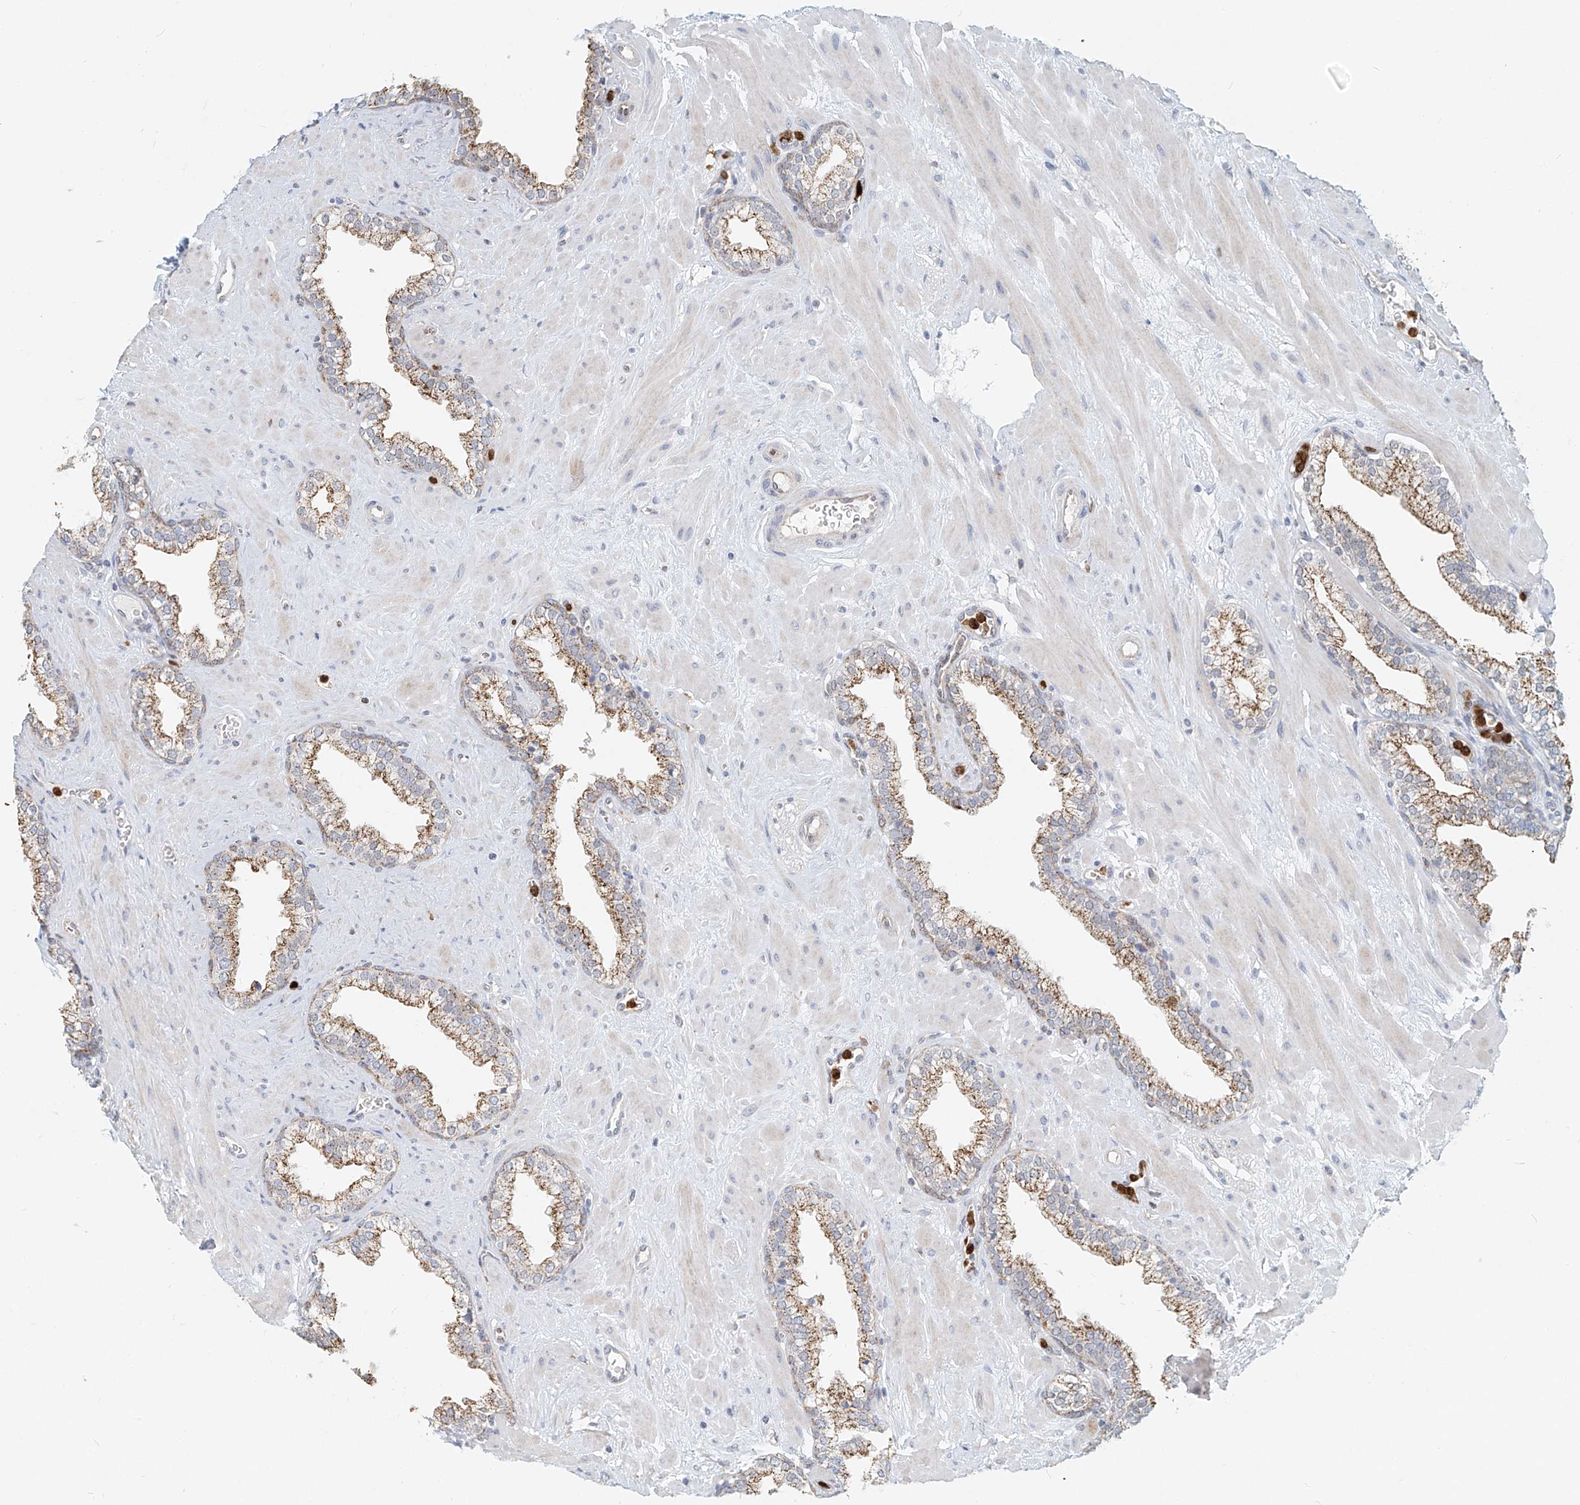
{"staining": {"intensity": "moderate", "quantity": "25%-75%", "location": "cytoplasmic/membranous"}, "tissue": "prostate", "cell_type": "Glandular cells", "image_type": "normal", "snomed": [{"axis": "morphology", "description": "Normal tissue, NOS"}, {"axis": "morphology", "description": "Urothelial carcinoma, Low grade"}, {"axis": "topography", "description": "Urinary bladder"}, {"axis": "topography", "description": "Prostate"}], "caption": "A brown stain labels moderate cytoplasmic/membranous positivity of a protein in glandular cells of normal human prostate. (DAB (3,3'-diaminobenzidine) = brown stain, brightfield microscopy at high magnification).", "gene": "PTPRA", "patient": {"sex": "male", "age": 60}}